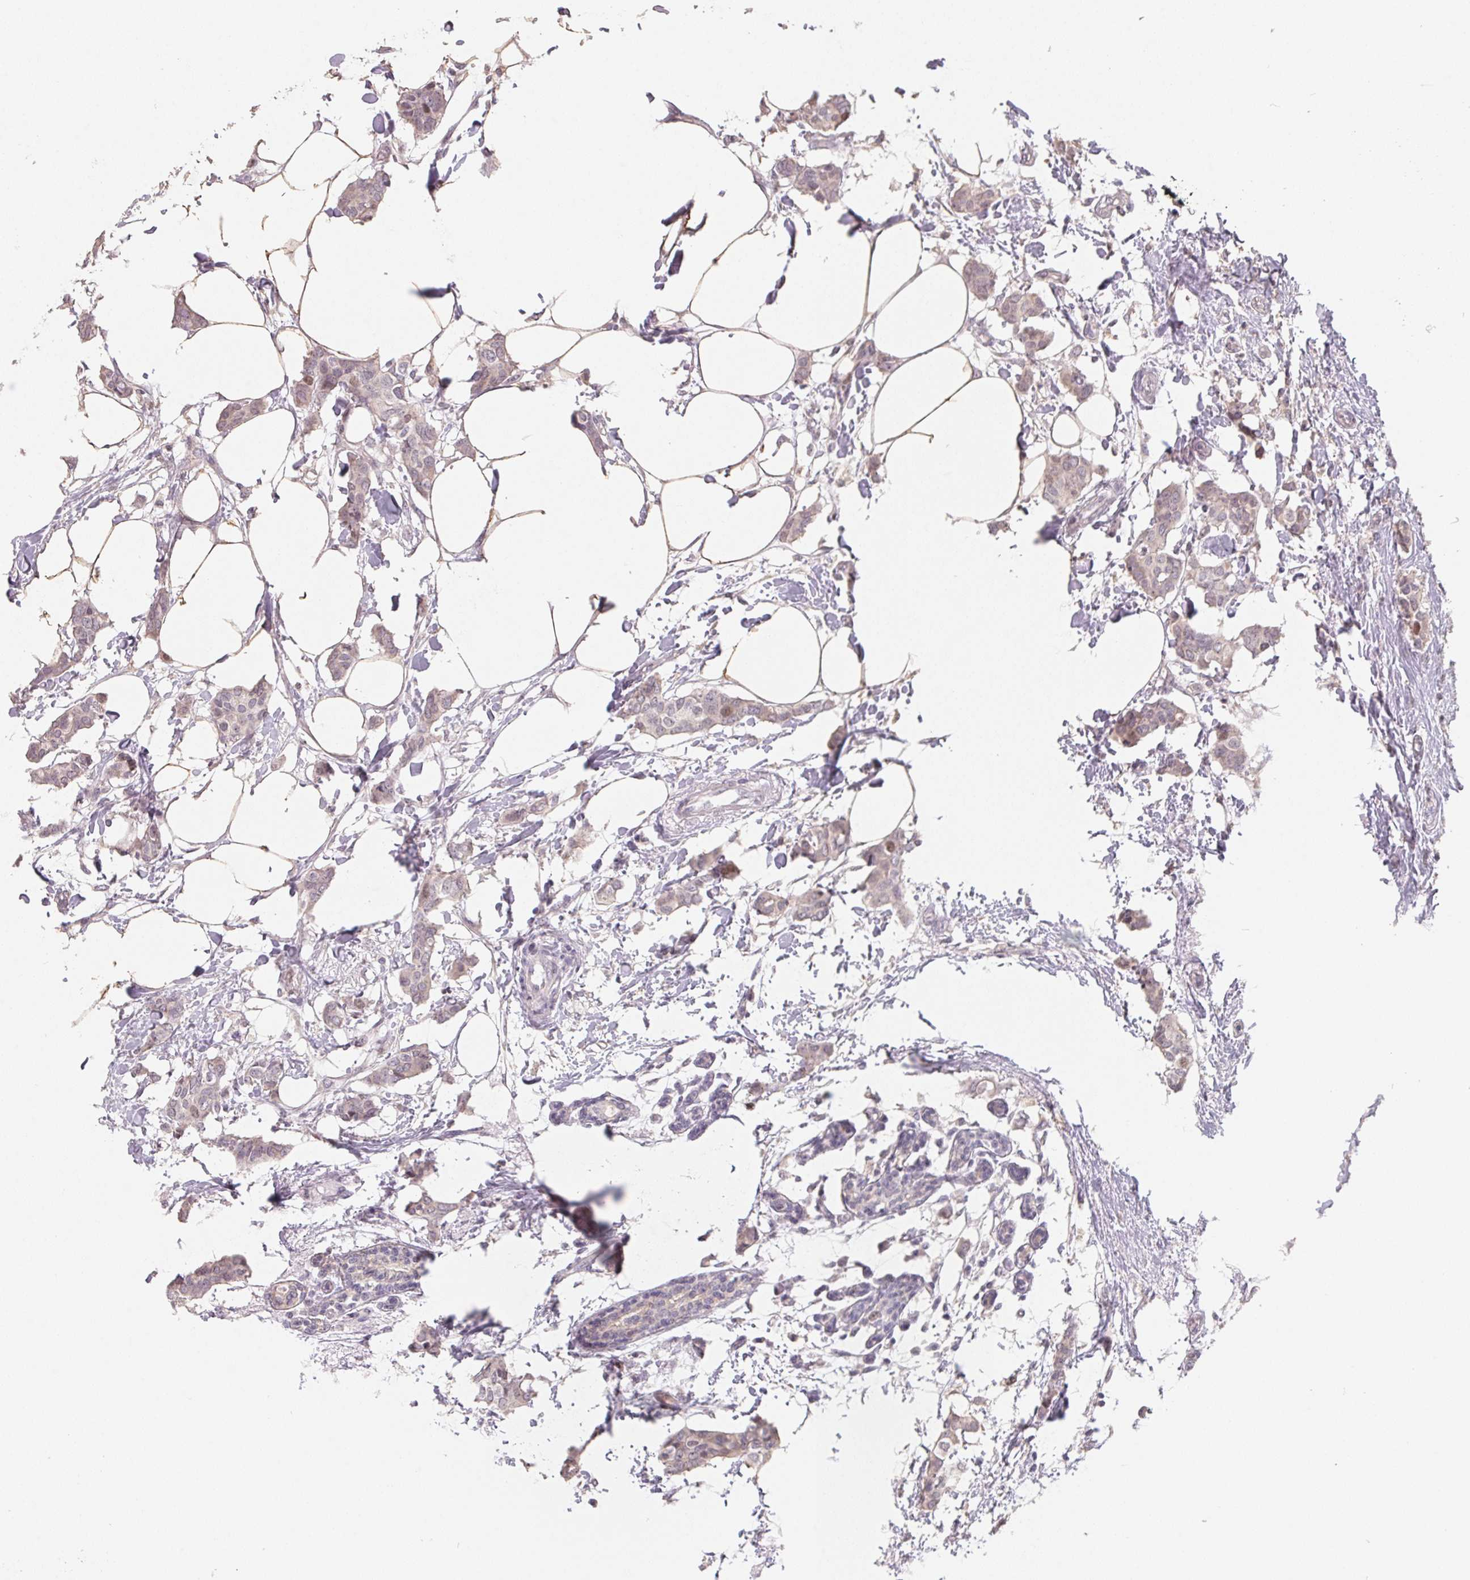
{"staining": {"intensity": "weak", "quantity": "<25%", "location": "cytoplasmic/membranous"}, "tissue": "breast cancer", "cell_type": "Tumor cells", "image_type": "cancer", "snomed": [{"axis": "morphology", "description": "Duct carcinoma"}, {"axis": "topography", "description": "Breast"}], "caption": "There is no significant expression in tumor cells of infiltrating ductal carcinoma (breast).", "gene": "KIFC1", "patient": {"sex": "female", "age": 62}}